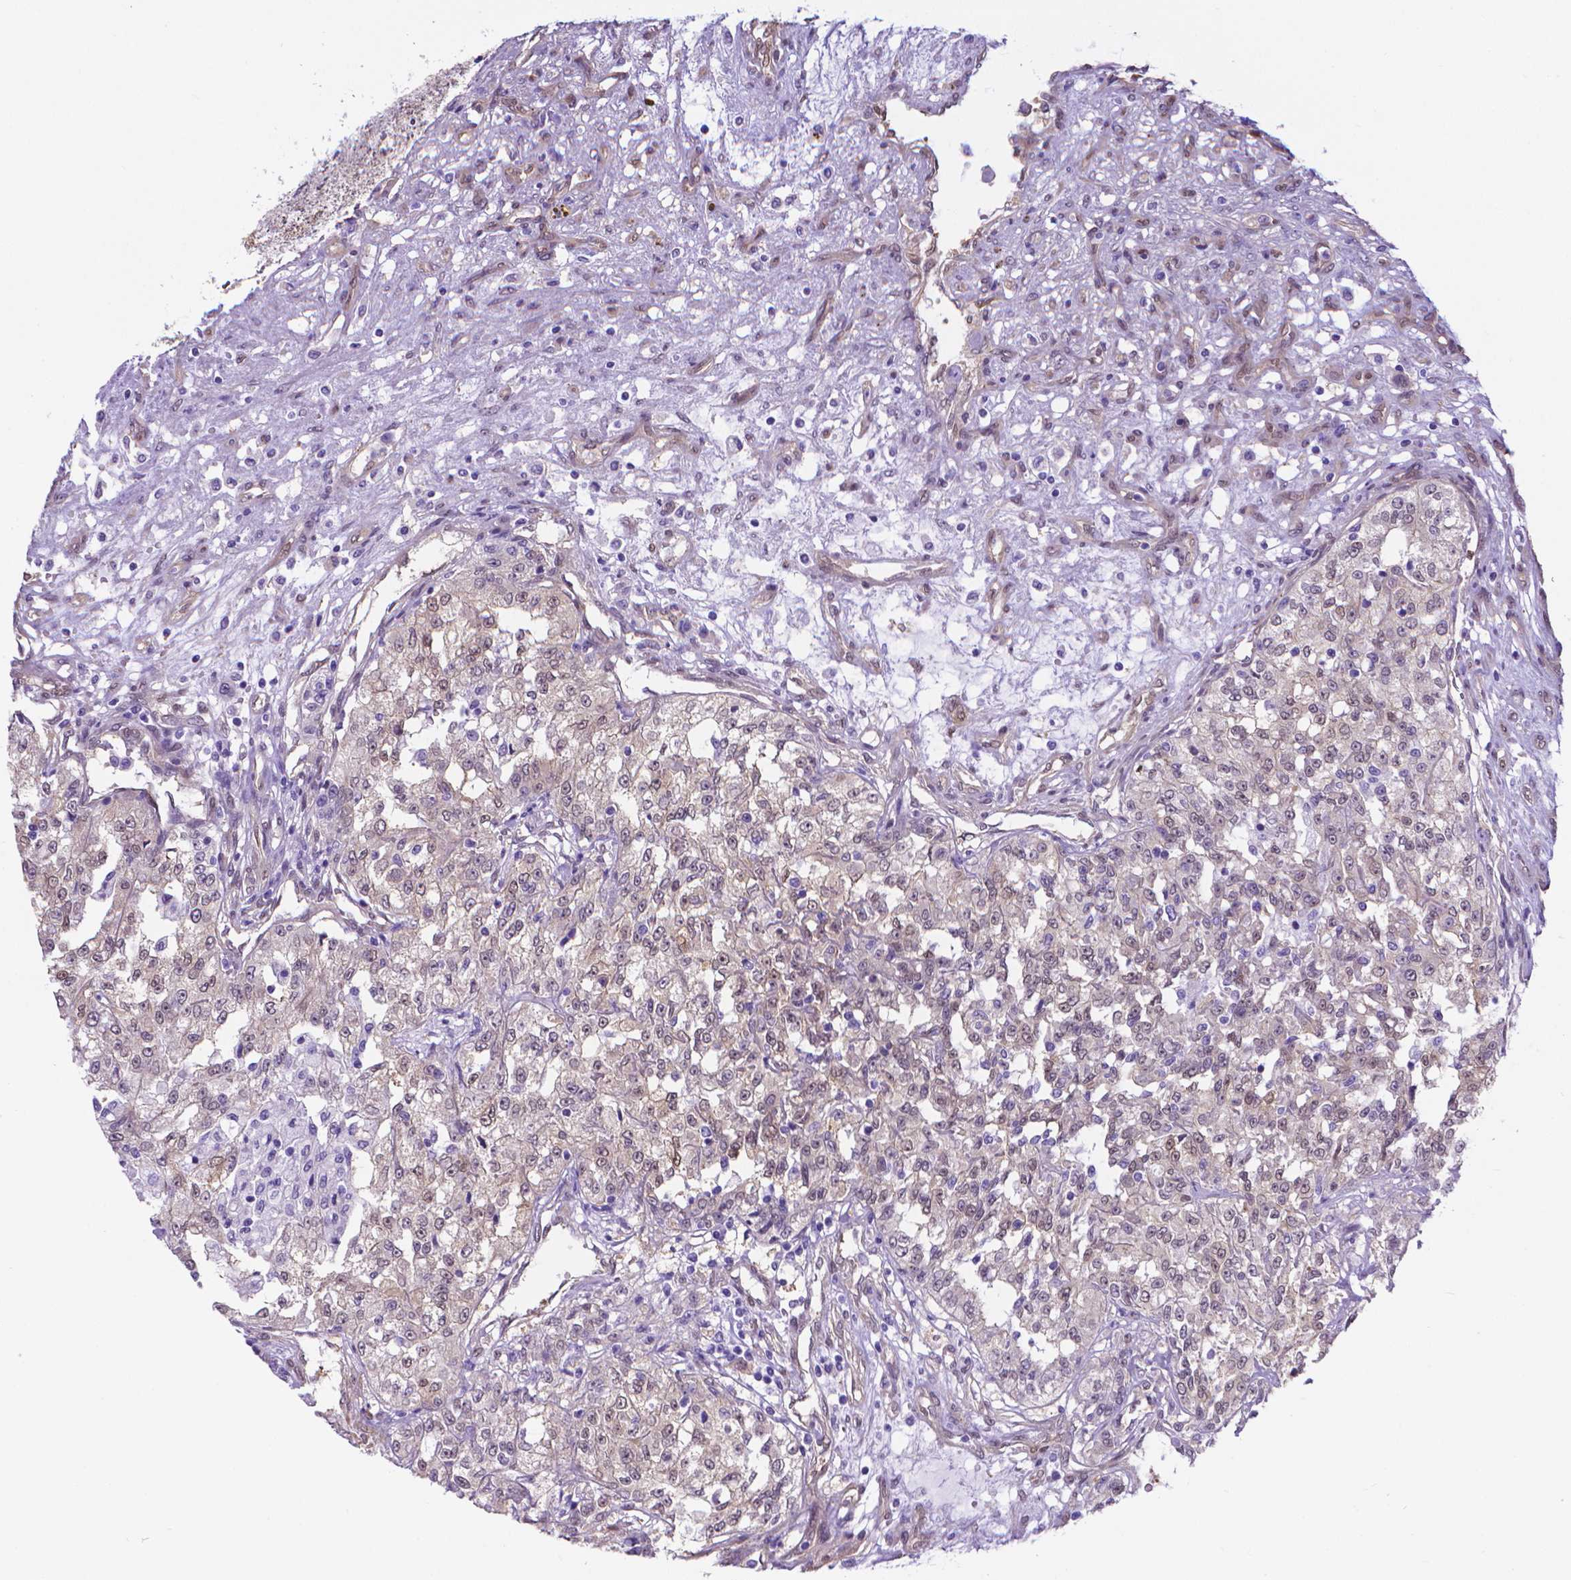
{"staining": {"intensity": "negative", "quantity": "none", "location": "none"}, "tissue": "renal cancer", "cell_type": "Tumor cells", "image_type": "cancer", "snomed": [{"axis": "morphology", "description": "Adenocarcinoma, NOS"}, {"axis": "topography", "description": "Kidney"}], "caption": "The histopathology image demonstrates no significant expression in tumor cells of renal cancer. (DAB IHC, high magnification).", "gene": "CLIC4", "patient": {"sex": "female", "age": 63}}